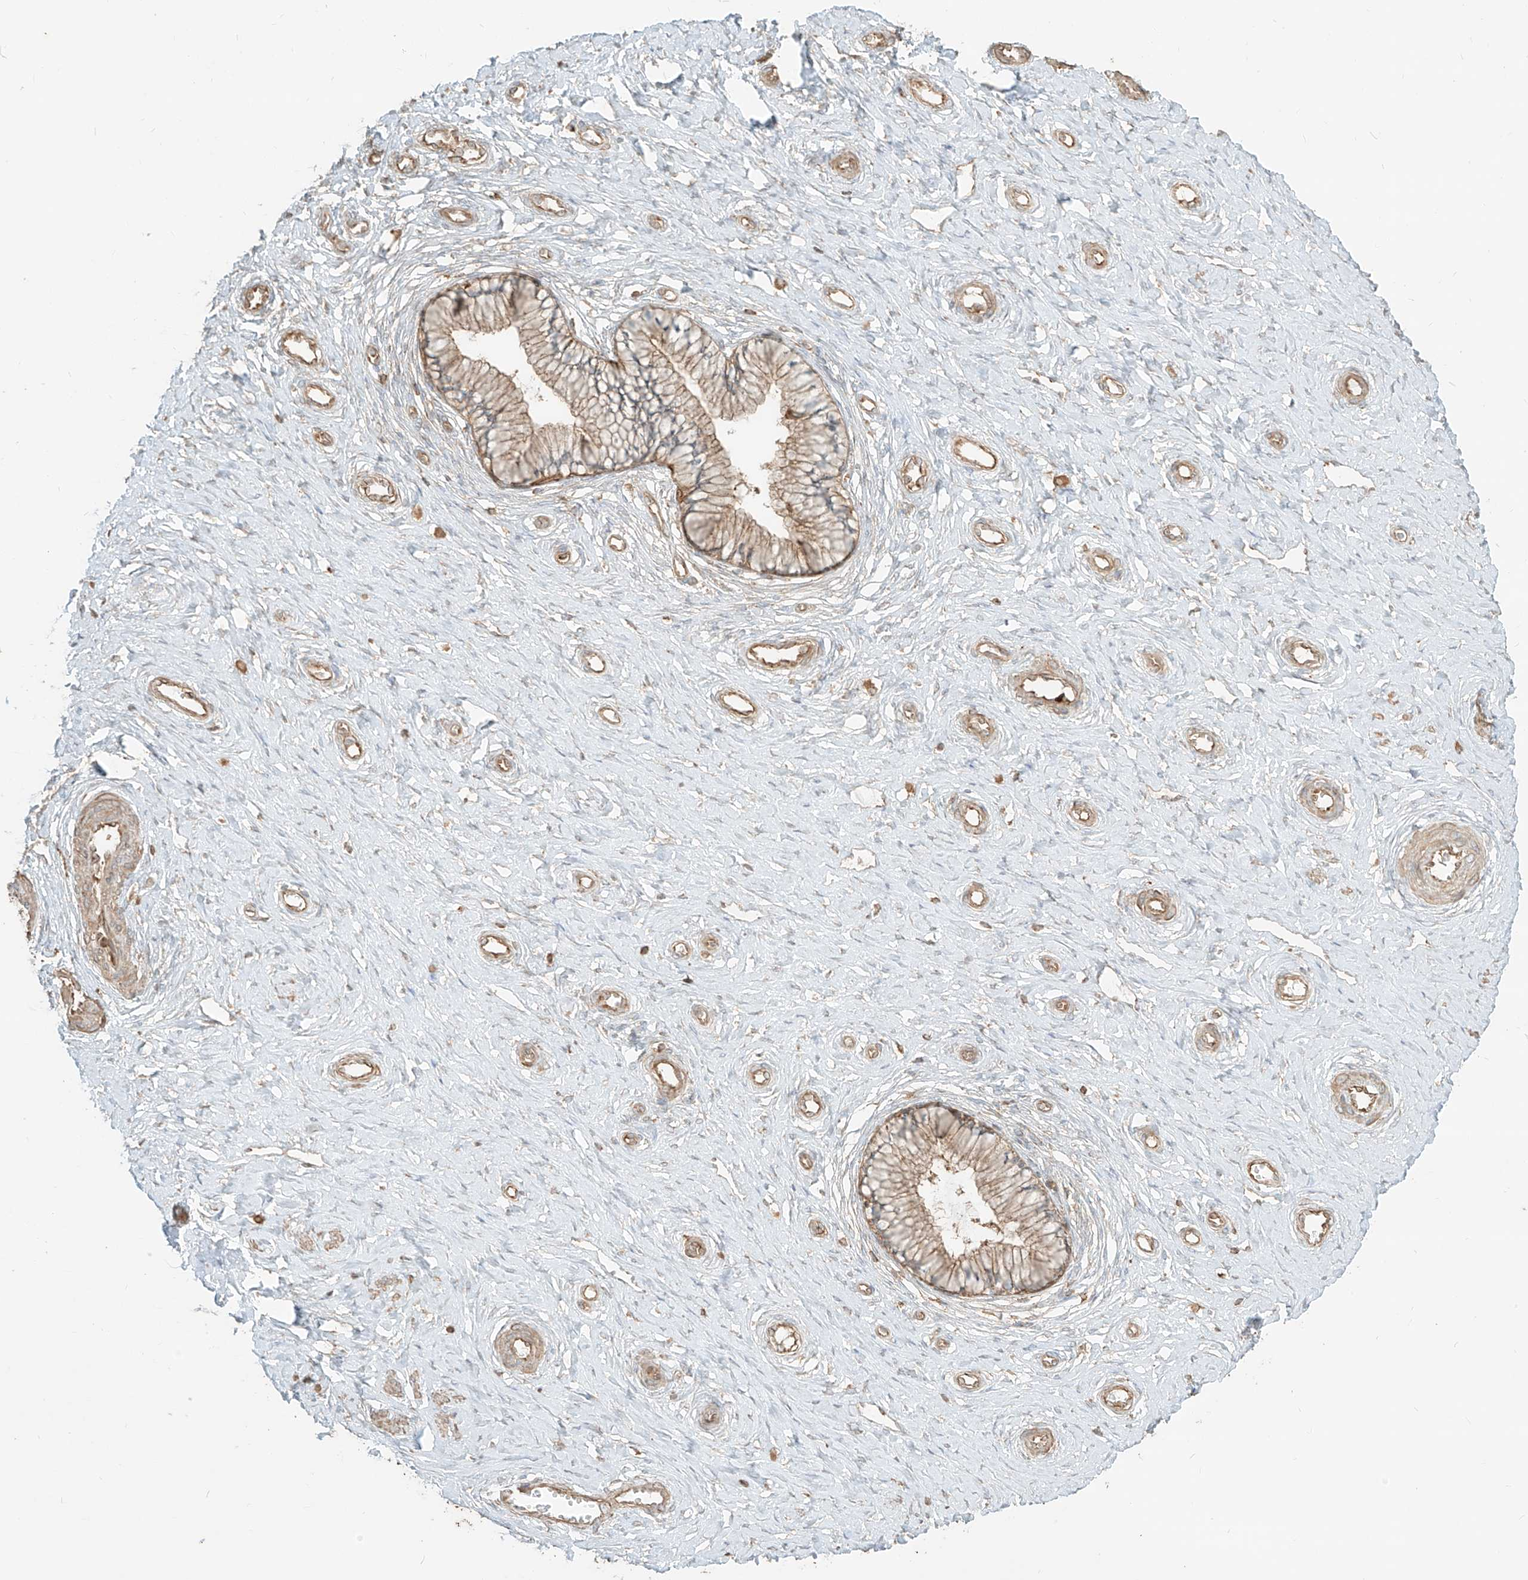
{"staining": {"intensity": "moderate", "quantity": ">75%", "location": "cytoplasmic/membranous"}, "tissue": "cervix", "cell_type": "Glandular cells", "image_type": "normal", "snomed": [{"axis": "morphology", "description": "Normal tissue, NOS"}, {"axis": "topography", "description": "Cervix"}], "caption": "Brown immunohistochemical staining in benign human cervix exhibits moderate cytoplasmic/membranous positivity in about >75% of glandular cells. The staining was performed using DAB to visualize the protein expression in brown, while the nuclei were stained in blue with hematoxylin (Magnification: 20x).", "gene": "CCDC115", "patient": {"sex": "female", "age": 36}}